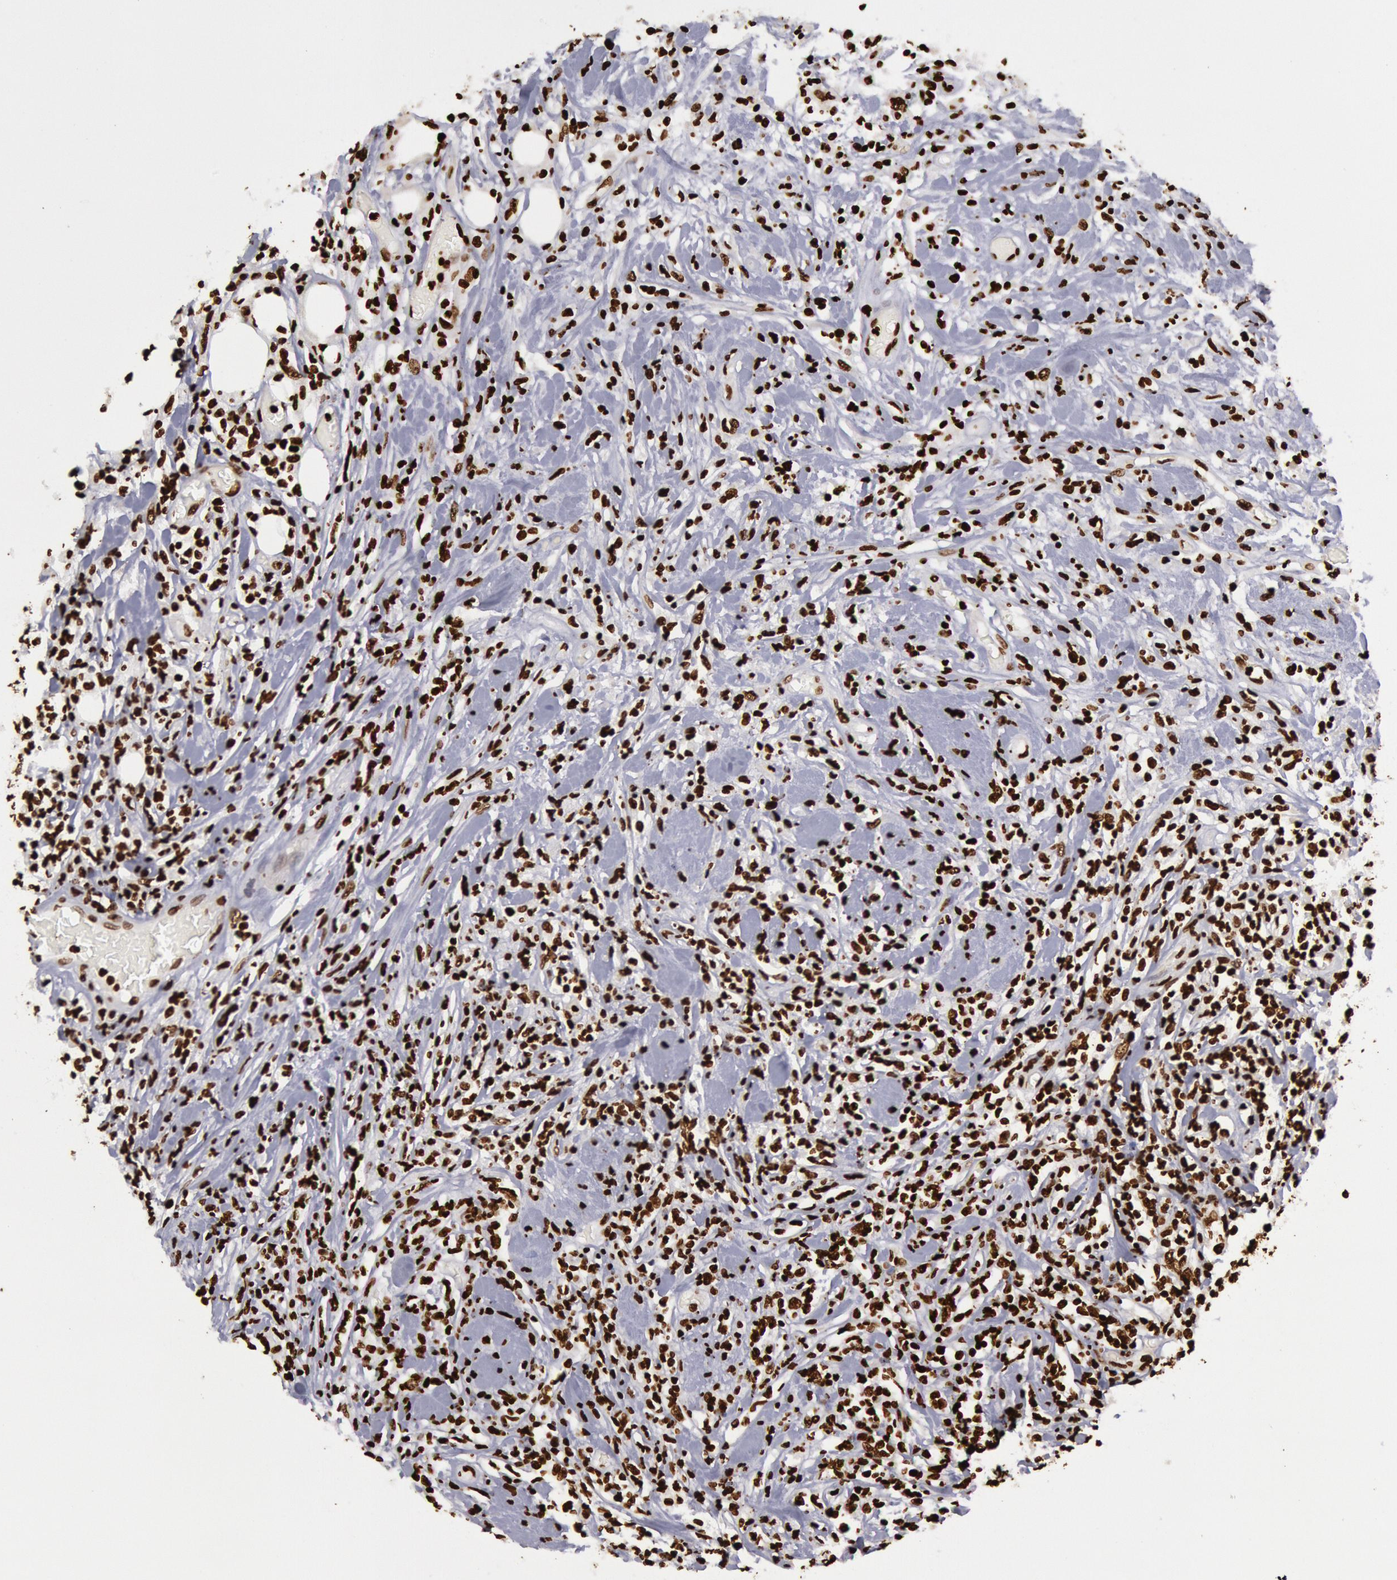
{"staining": {"intensity": "strong", "quantity": ">75%", "location": "nuclear"}, "tissue": "lymphoma", "cell_type": "Tumor cells", "image_type": "cancer", "snomed": [{"axis": "morphology", "description": "Malignant lymphoma, non-Hodgkin's type, High grade"}, {"axis": "topography", "description": "Colon"}], "caption": "A histopathology image of lymphoma stained for a protein displays strong nuclear brown staining in tumor cells.", "gene": "H3-4", "patient": {"sex": "male", "age": 82}}